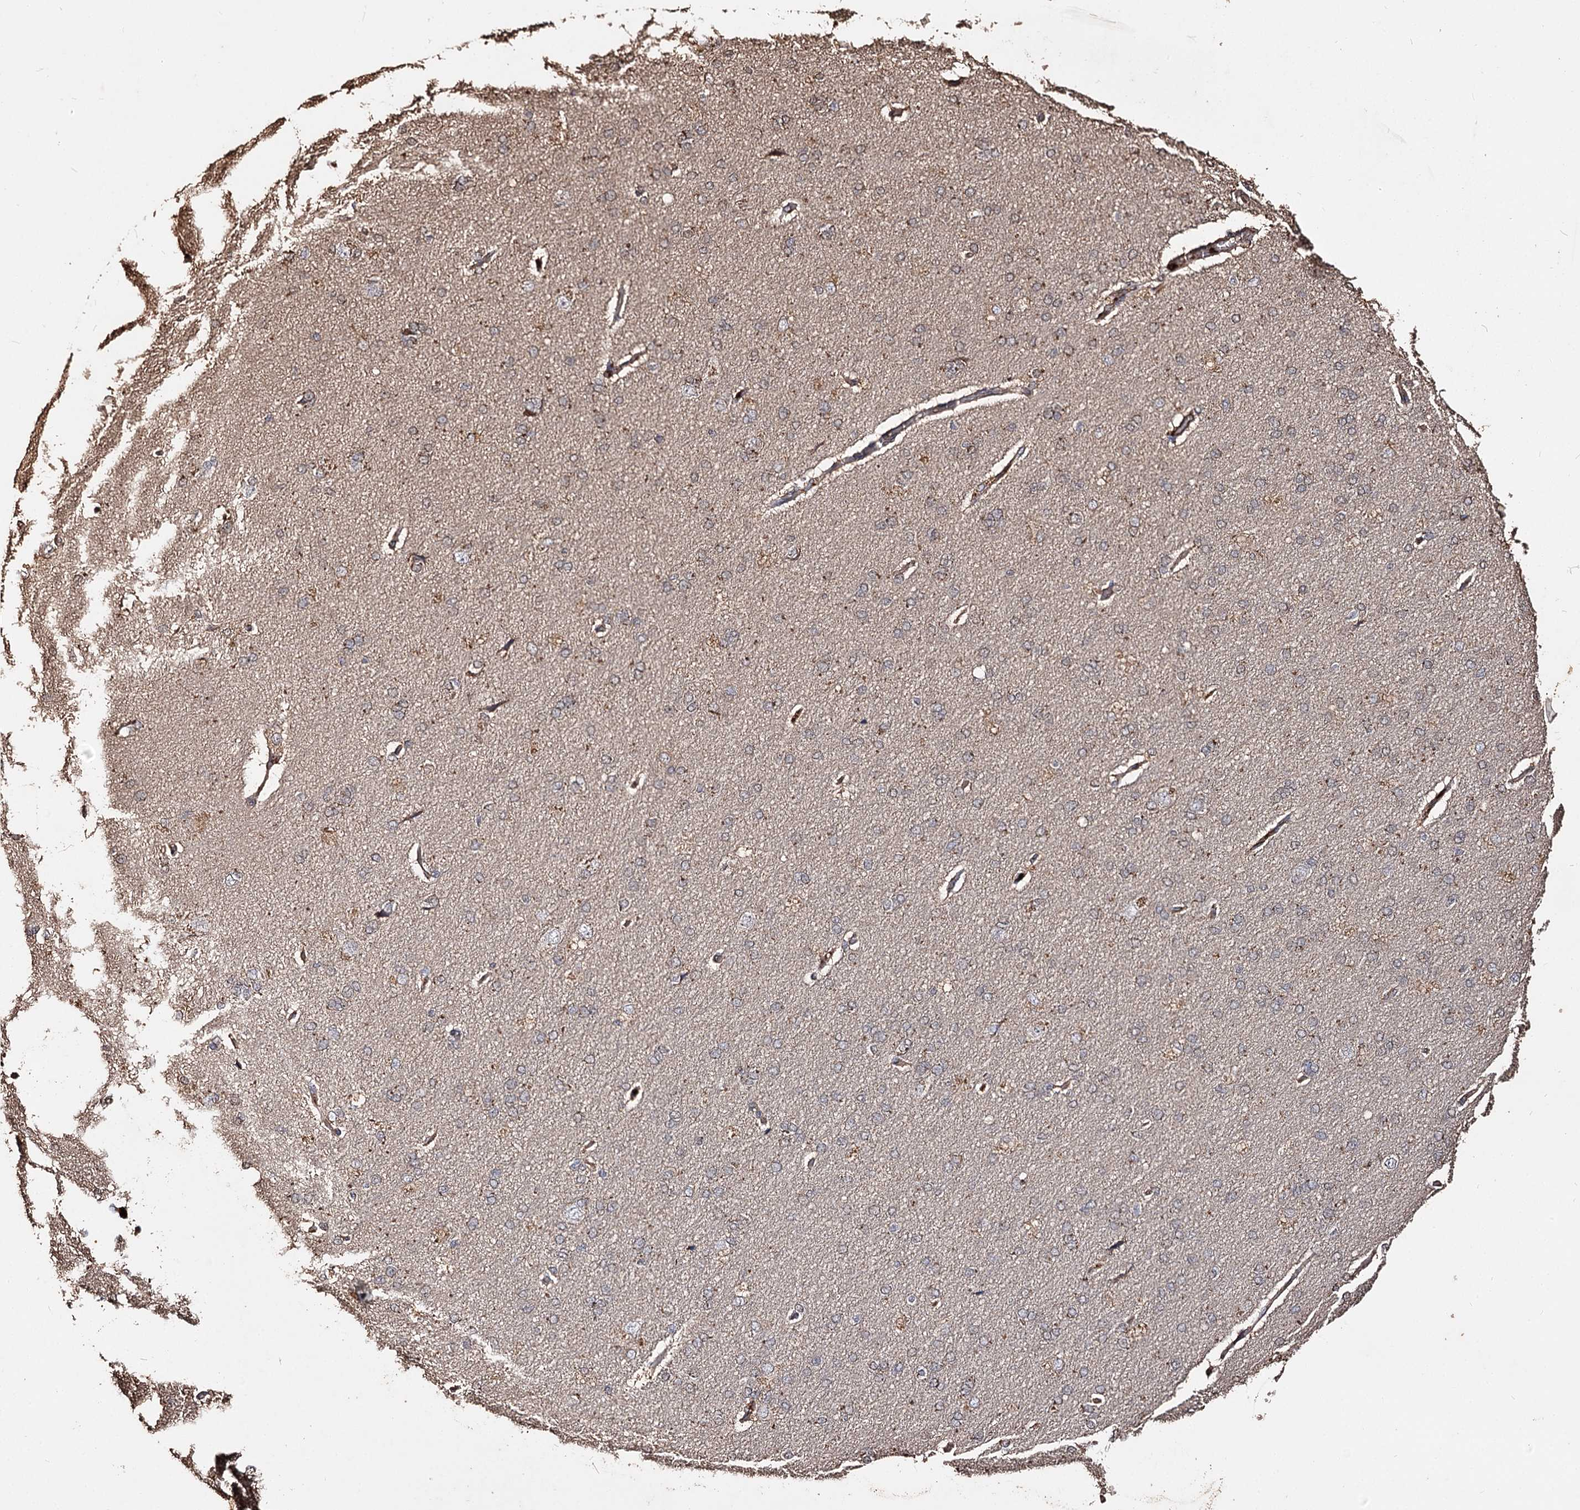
{"staining": {"intensity": "moderate", "quantity": ">75%", "location": "cytoplasmic/membranous"}, "tissue": "cerebral cortex", "cell_type": "Endothelial cells", "image_type": "normal", "snomed": [{"axis": "morphology", "description": "Normal tissue, NOS"}, {"axis": "topography", "description": "Cerebral cortex"}], "caption": "A brown stain highlights moderate cytoplasmic/membranous positivity of a protein in endothelial cells of unremarkable cerebral cortex.", "gene": "ARL13A", "patient": {"sex": "male", "age": 62}}